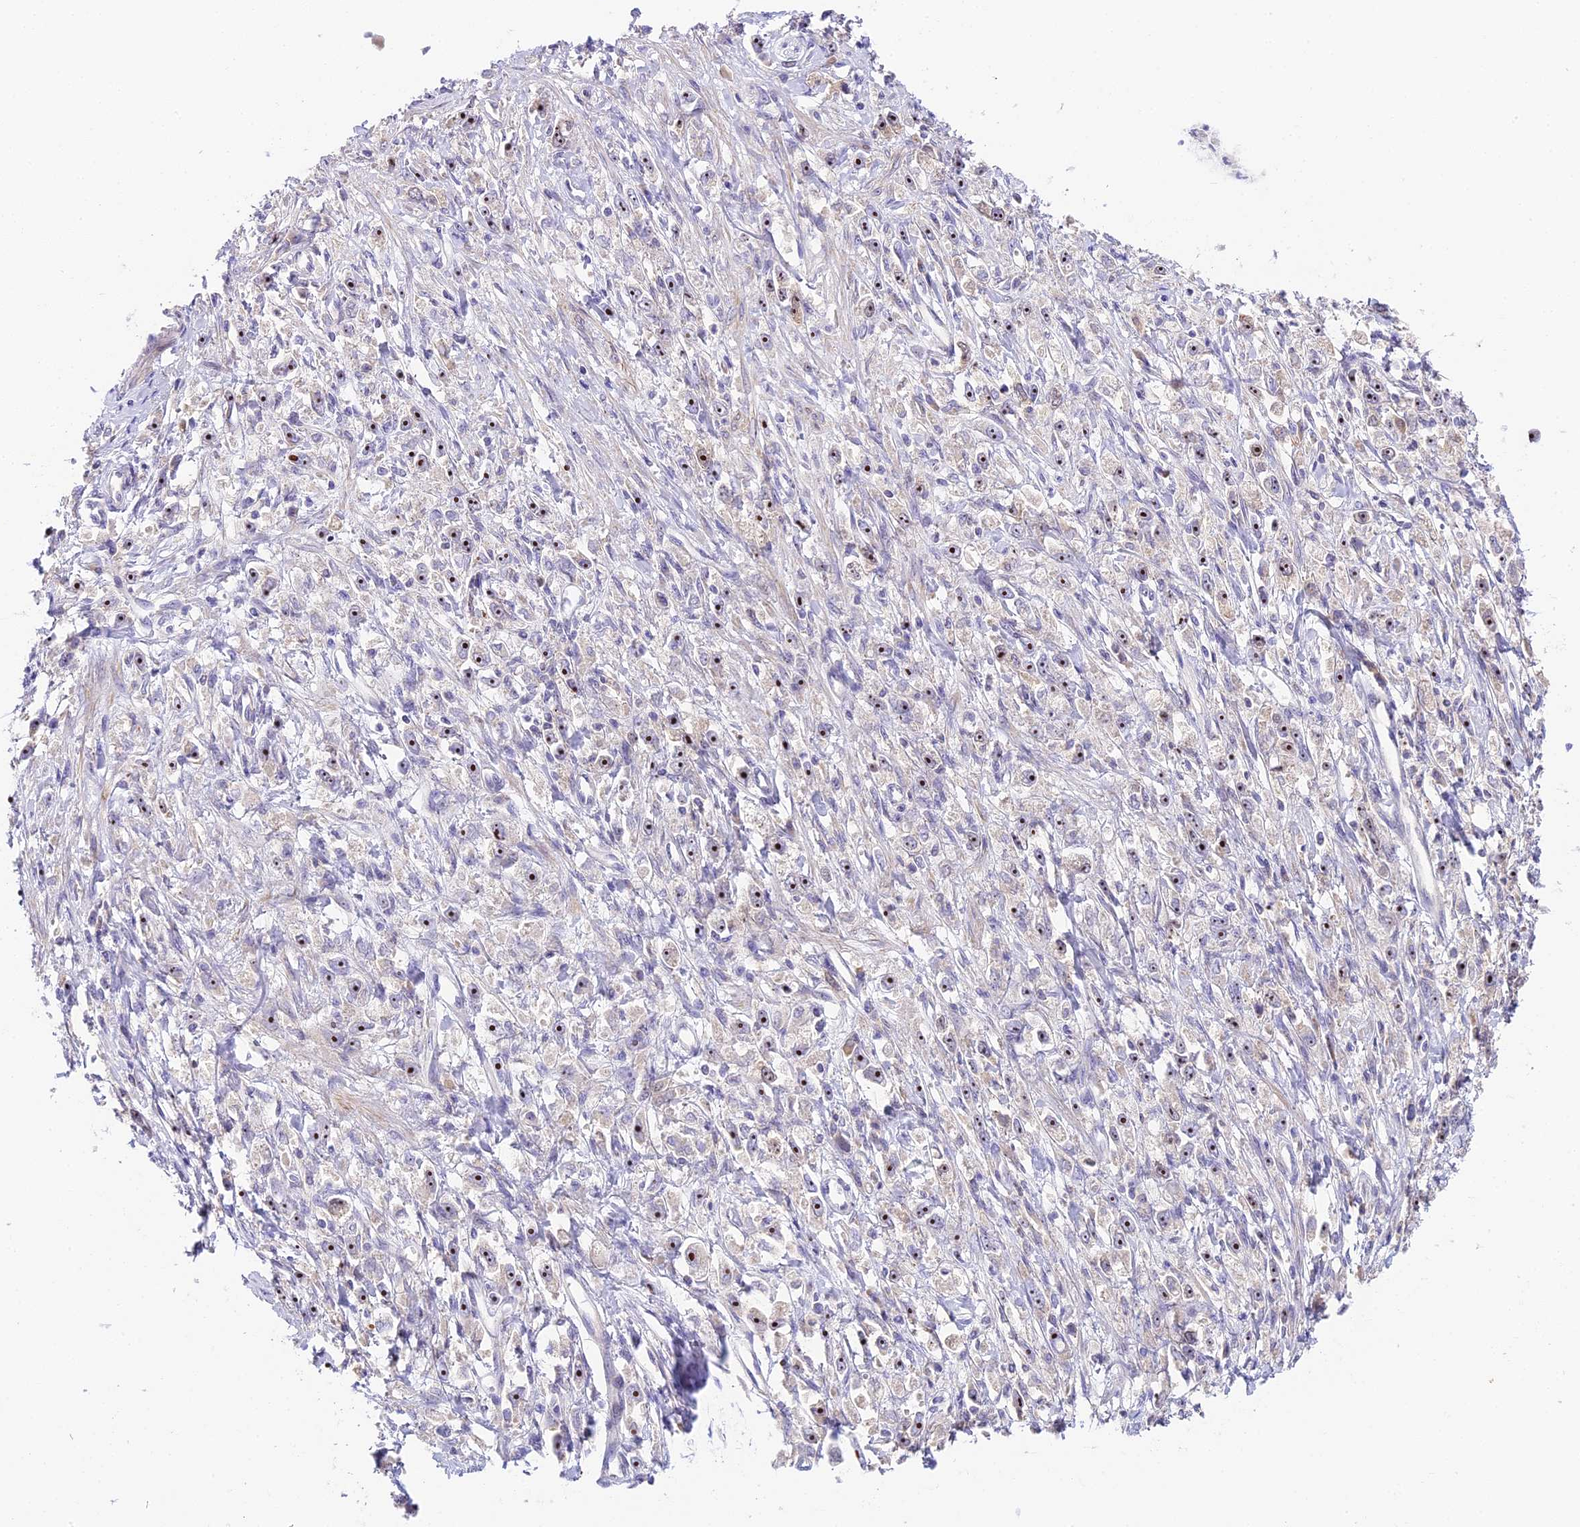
{"staining": {"intensity": "moderate", "quantity": ">75%", "location": "nuclear"}, "tissue": "stomach cancer", "cell_type": "Tumor cells", "image_type": "cancer", "snomed": [{"axis": "morphology", "description": "Adenocarcinoma, NOS"}, {"axis": "topography", "description": "Stomach"}], "caption": "This micrograph exhibits stomach adenocarcinoma stained with immunohistochemistry (IHC) to label a protein in brown. The nuclear of tumor cells show moderate positivity for the protein. Nuclei are counter-stained blue.", "gene": "RAD51", "patient": {"sex": "female", "age": 59}}